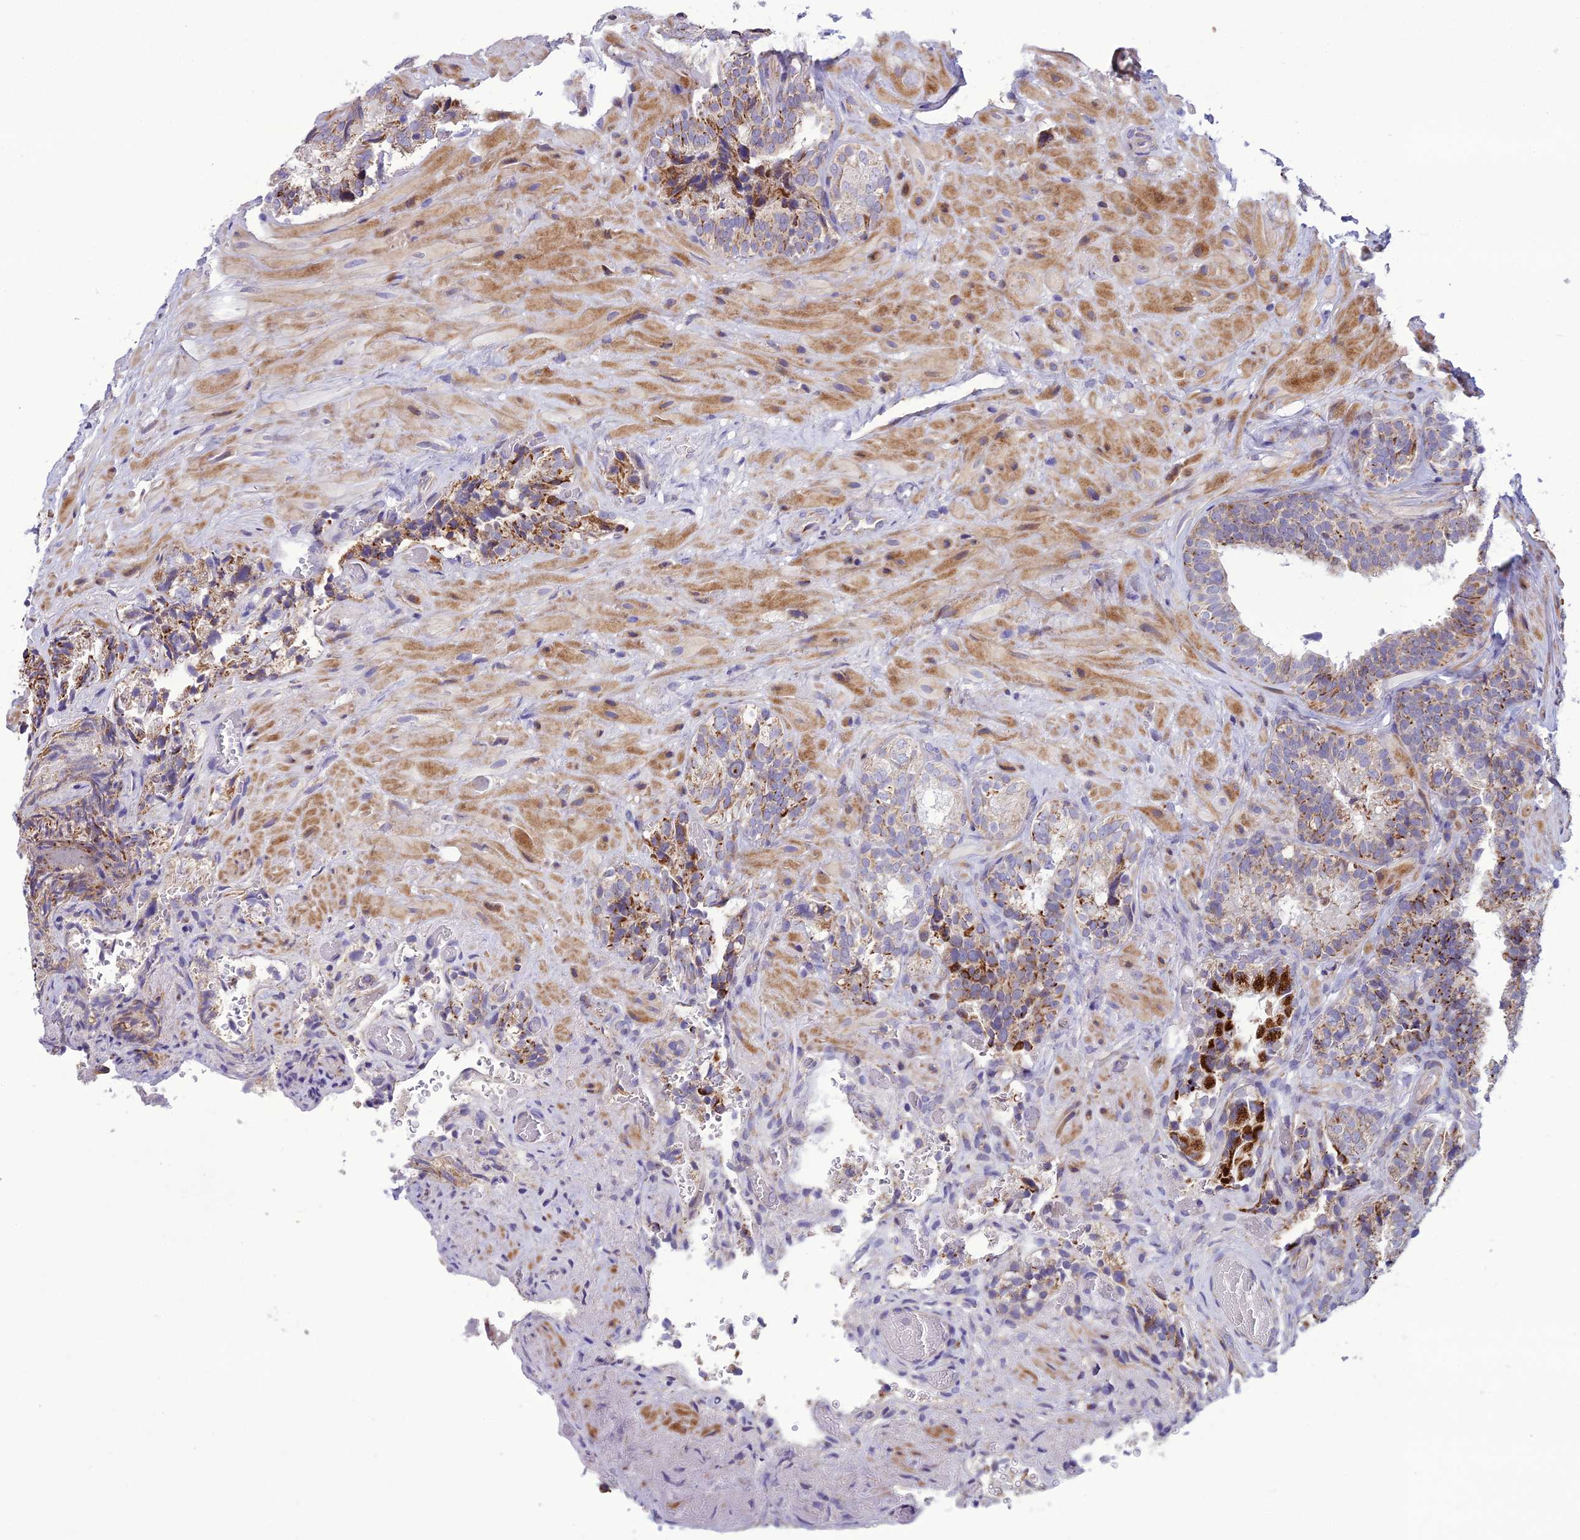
{"staining": {"intensity": "strong", "quantity": "<25%", "location": "cytoplasmic/membranous"}, "tissue": "seminal vesicle", "cell_type": "Glandular cells", "image_type": "normal", "snomed": [{"axis": "morphology", "description": "Normal tissue, NOS"}, {"axis": "topography", "description": "Prostate and seminal vesicle, NOS"}, {"axis": "topography", "description": "Prostate"}, {"axis": "topography", "description": "Seminal veicle"}], "caption": "A medium amount of strong cytoplasmic/membranous expression is present in about <25% of glandular cells in normal seminal vesicle. The staining was performed using DAB (3,3'-diaminobenzidine), with brown indicating positive protein expression. Nuclei are stained blue with hematoxylin.", "gene": "NODAL", "patient": {"sex": "male", "age": 67}}